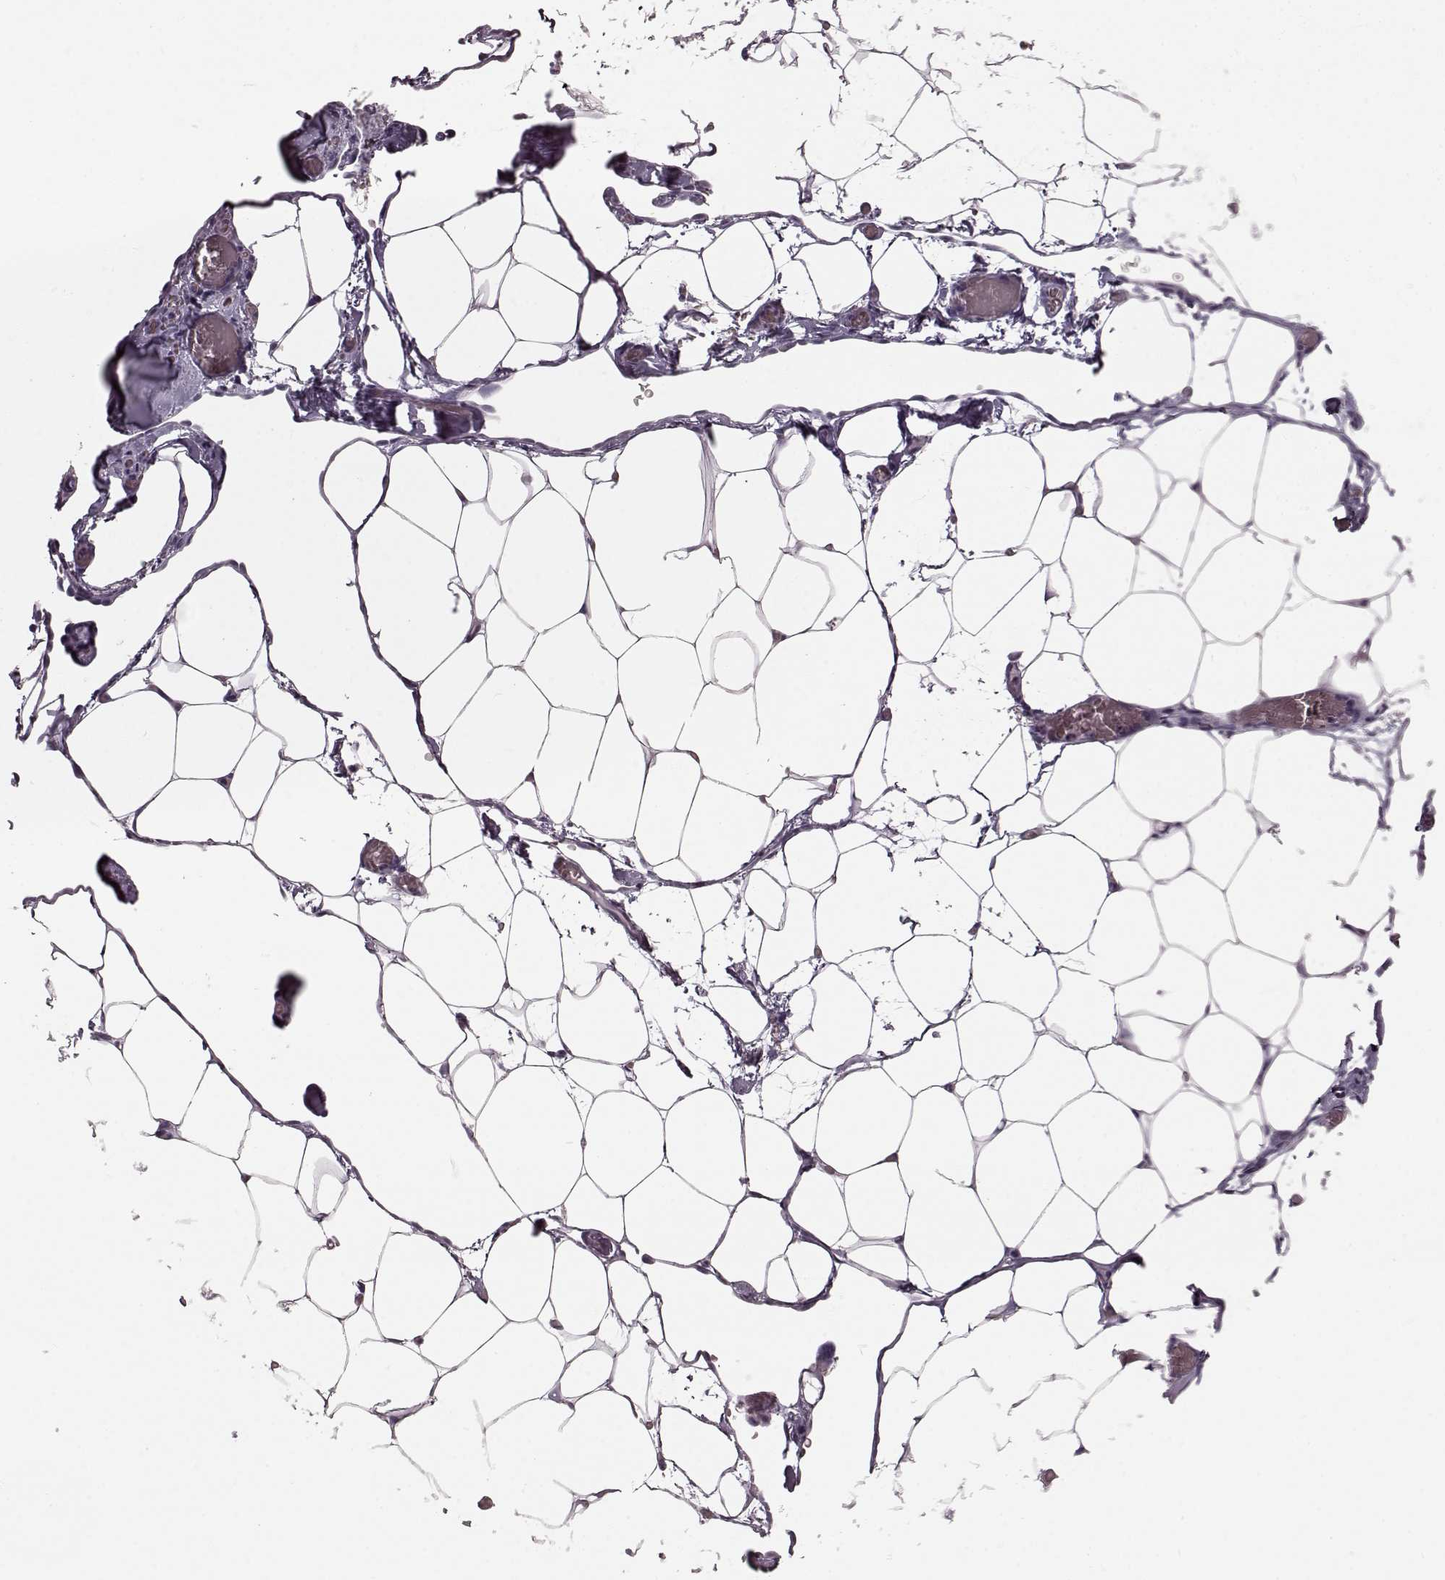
{"staining": {"intensity": "negative", "quantity": "none", "location": "none"}, "tissue": "adipose tissue", "cell_type": "Adipocytes", "image_type": "normal", "snomed": [{"axis": "morphology", "description": "Normal tissue, NOS"}, {"axis": "topography", "description": "Adipose tissue"}], "caption": "The image demonstrates no staining of adipocytes in unremarkable adipose tissue. (Stains: DAB (3,3'-diaminobenzidine) immunohistochemistry with hematoxylin counter stain, Microscopy: brightfield microscopy at high magnification).", "gene": "CST7", "patient": {"sex": "male", "age": 57}}